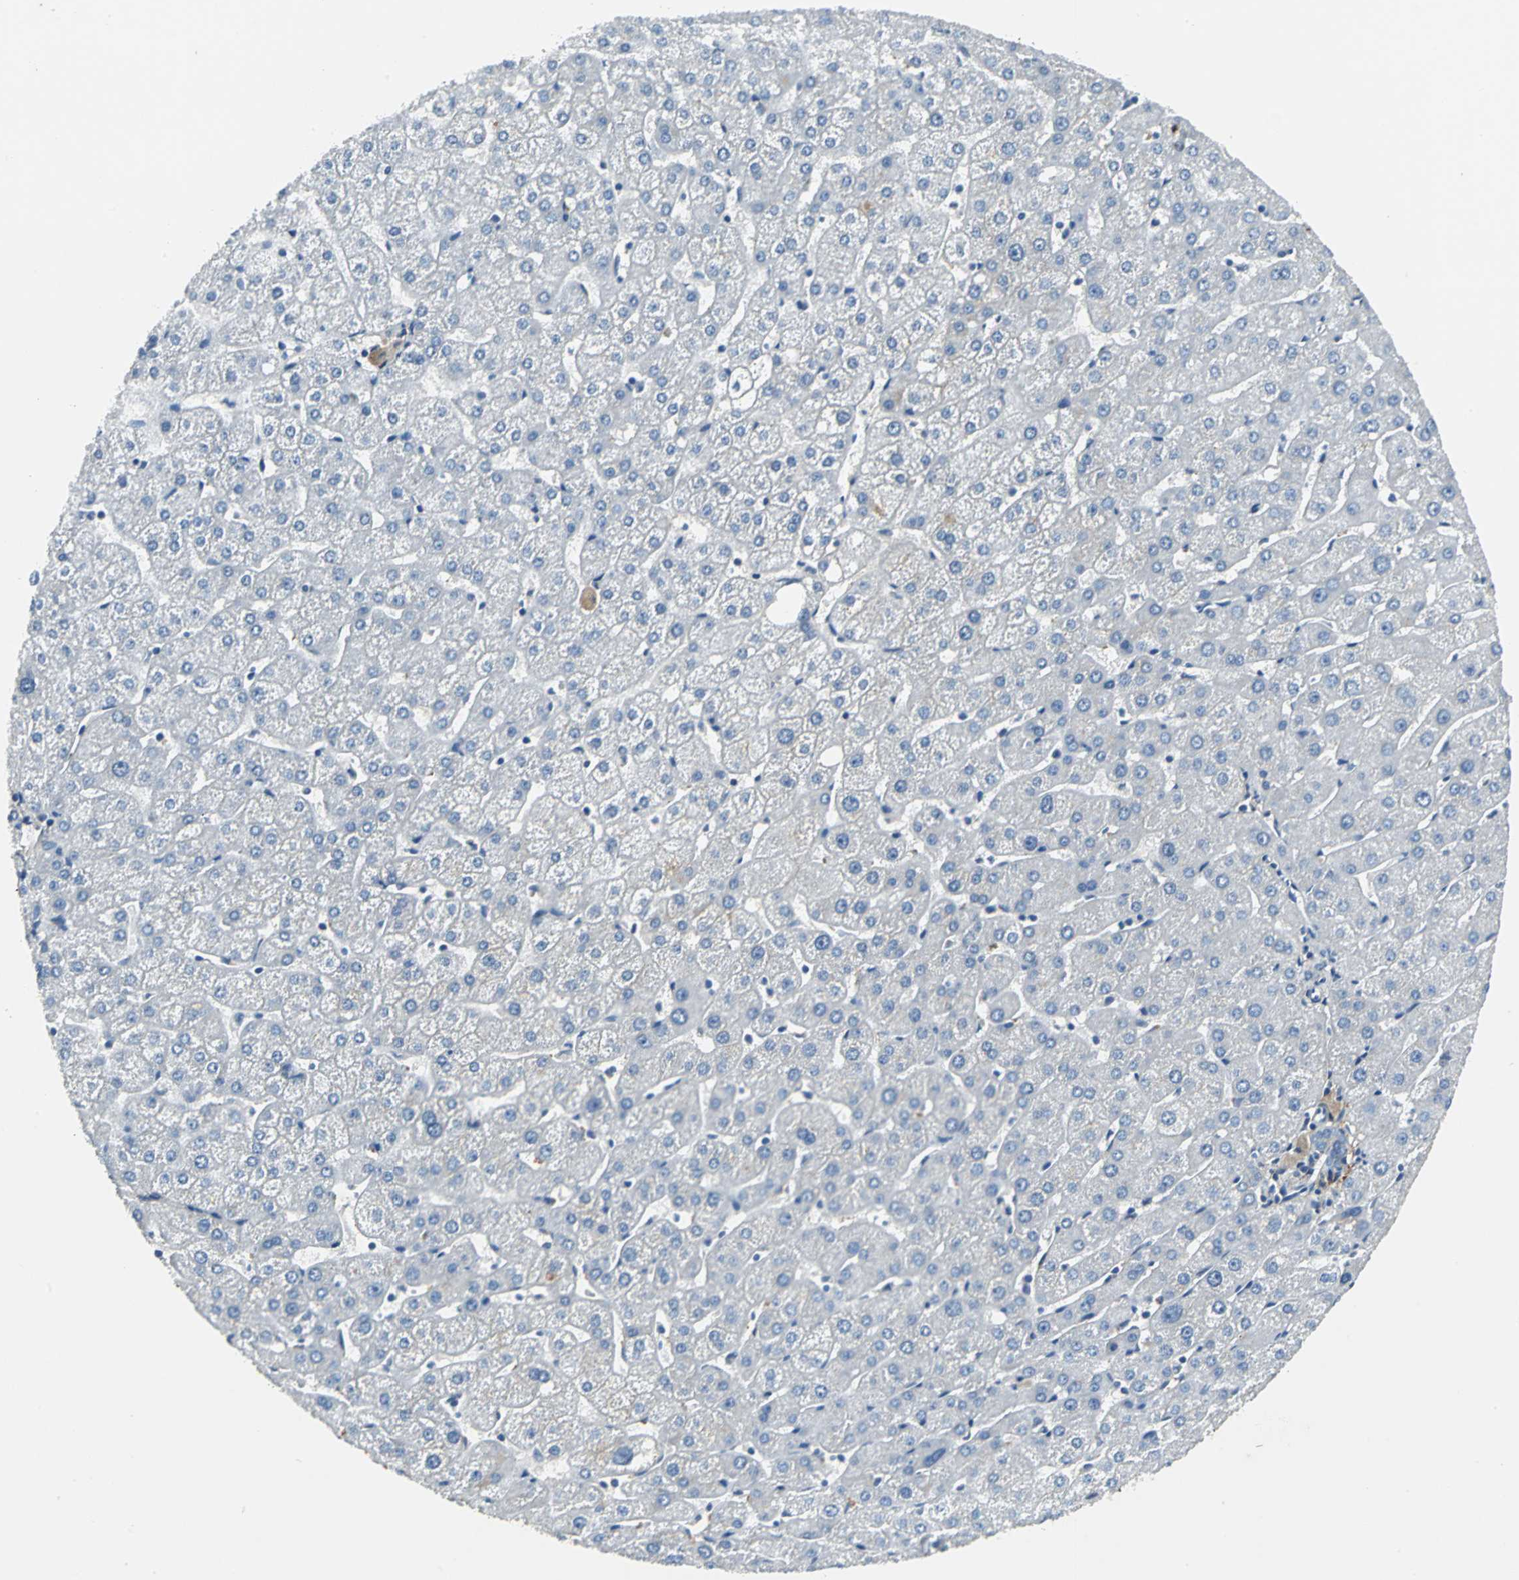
{"staining": {"intensity": "negative", "quantity": "none", "location": "none"}, "tissue": "liver", "cell_type": "Cholangiocytes", "image_type": "normal", "snomed": [{"axis": "morphology", "description": "Normal tissue, NOS"}, {"axis": "topography", "description": "Liver"}], "caption": "A high-resolution photomicrograph shows IHC staining of benign liver, which reveals no significant positivity in cholangiocytes. (Brightfield microscopy of DAB immunohistochemistry (IHC) at high magnification).", "gene": "SLC16A7", "patient": {"sex": "male", "age": 67}}